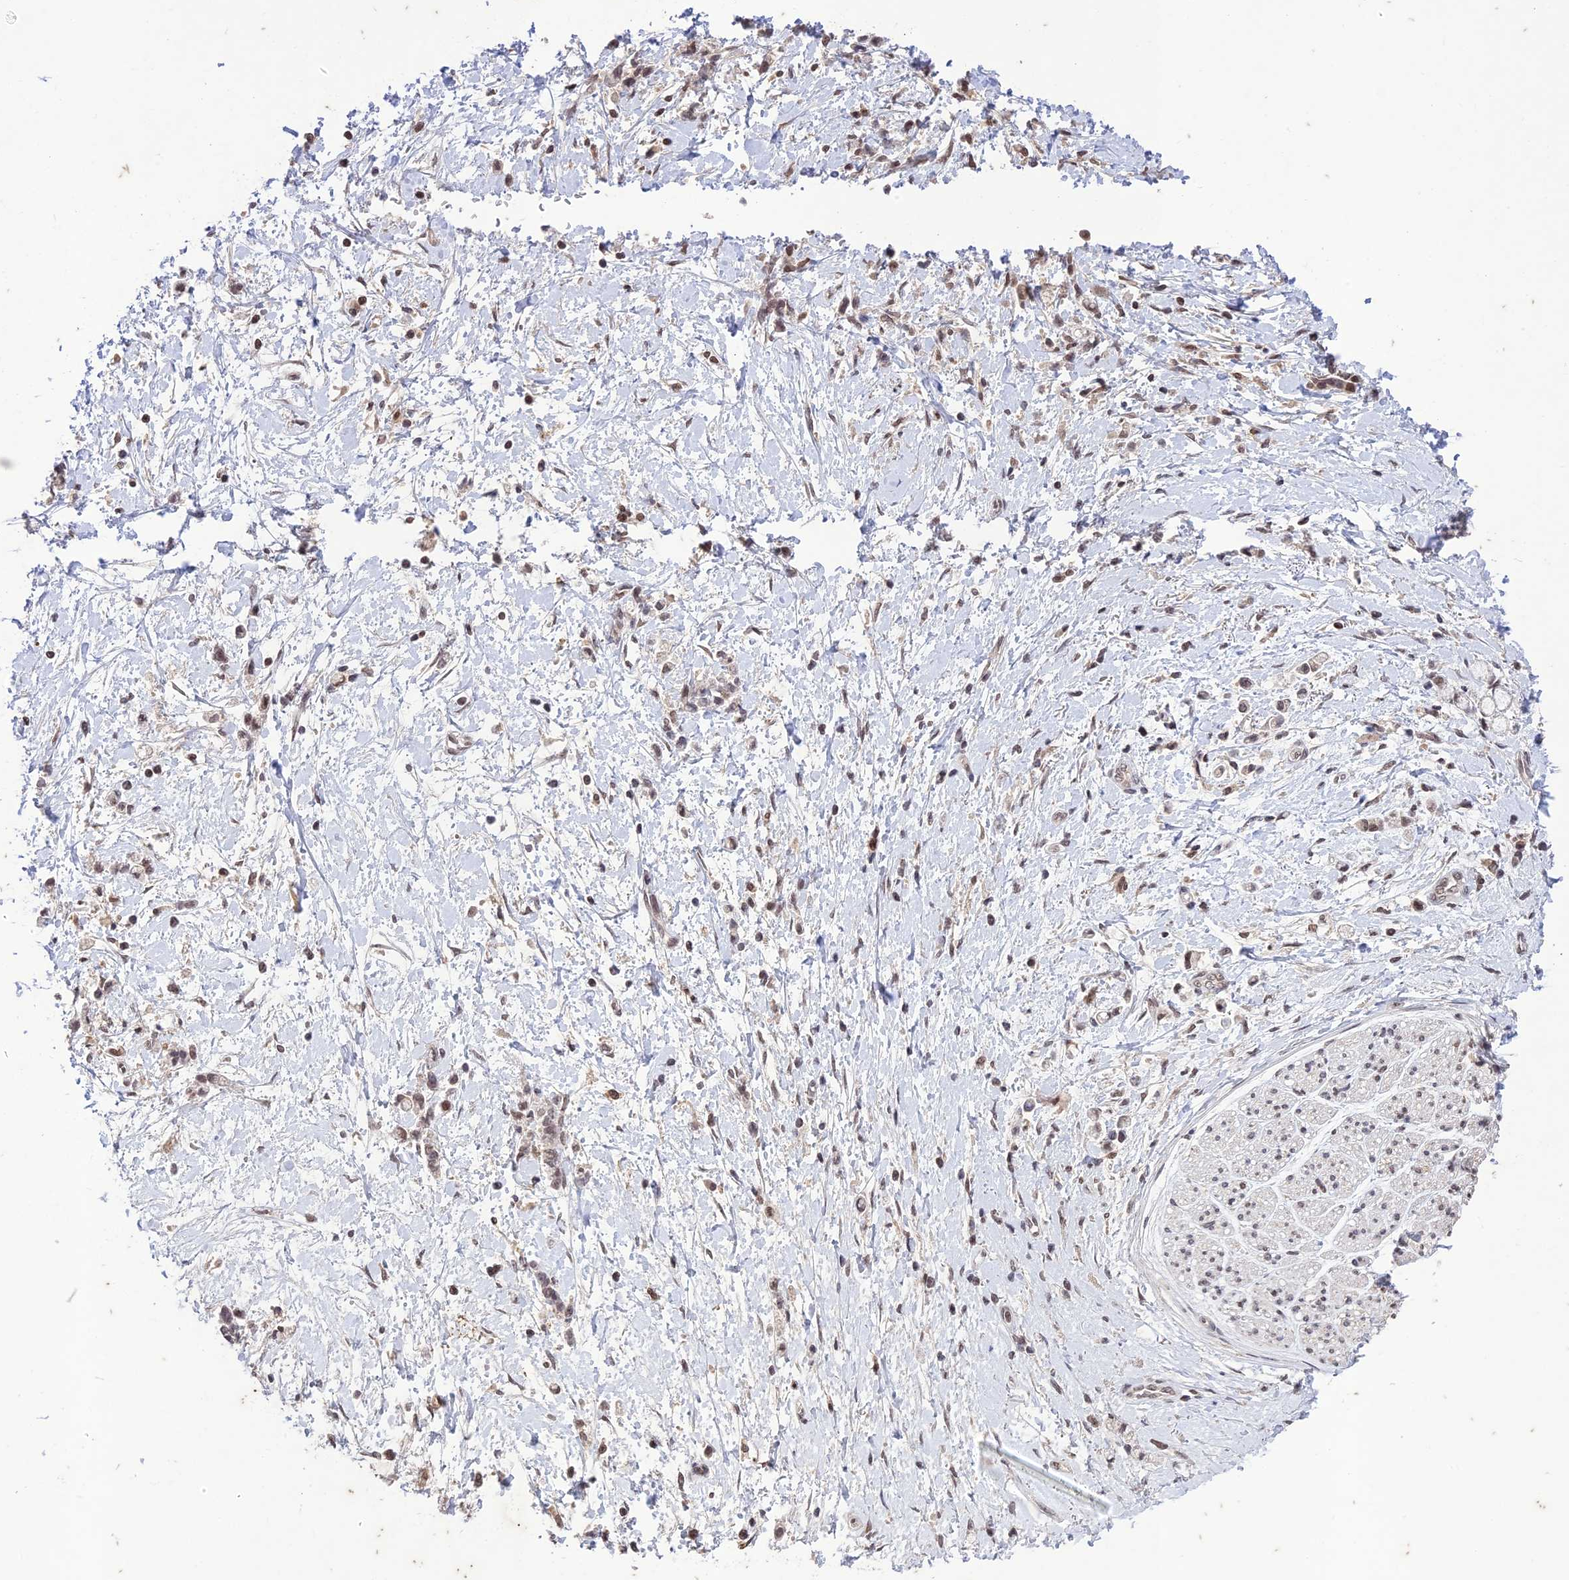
{"staining": {"intensity": "weak", "quantity": "25%-75%", "location": "nuclear"}, "tissue": "stomach cancer", "cell_type": "Tumor cells", "image_type": "cancer", "snomed": [{"axis": "morphology", "description": "Adenocarcinoma, NOS"}, {"axis": "topography", "description": "Stomach"}], "caption": "Protein expression analysis of stomach cancer (adenocarcinoma) reveals weak nuclear staining in about 25%-75% of tumor cells.", "gene": "POP4", "patient": {"sex": "female", "age": 60}}